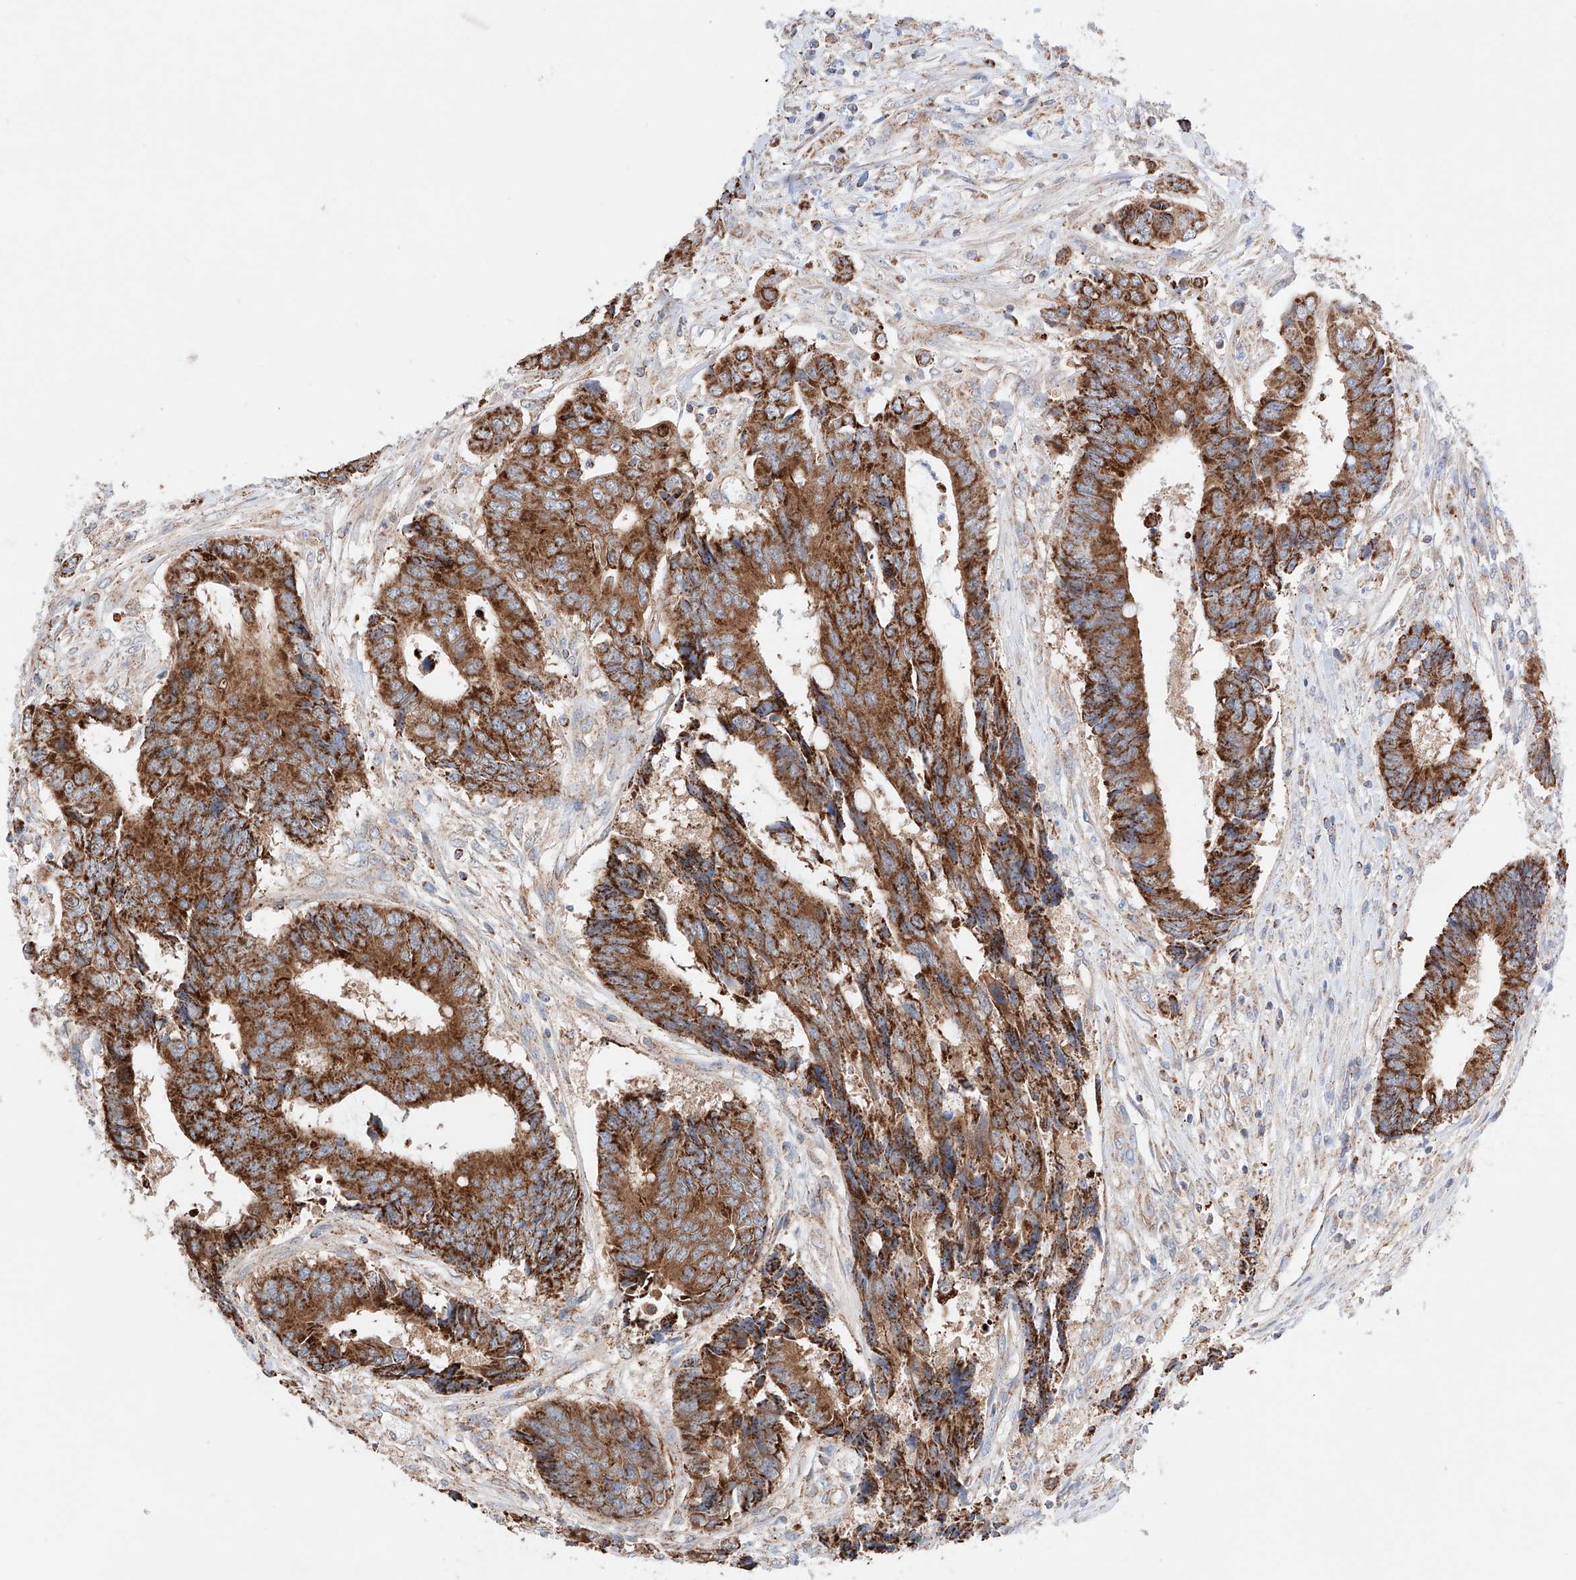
{"staining": {"intensity": "strong", "quantity": ">75%", "location": "cytoplasmic/membranous"}, "tissue": "colorectal cancer", "cell_type": "Tumor cells", "image_type": "cancer", "snomed": [{"axis": "morphology", "description": "Adenocarcinoma, NOS"}, {"axis": "topography", "description": "Rectum"}], "caption": "Immunohistochemistry (DAB) staining of human adenocarcinoma (colorectal) demonstrates strong cytoplasmic/membranous protein expression in about >75% of tumor cells.", "gene": "KTI12", "patient": {"sex": "male", "age": 84}}